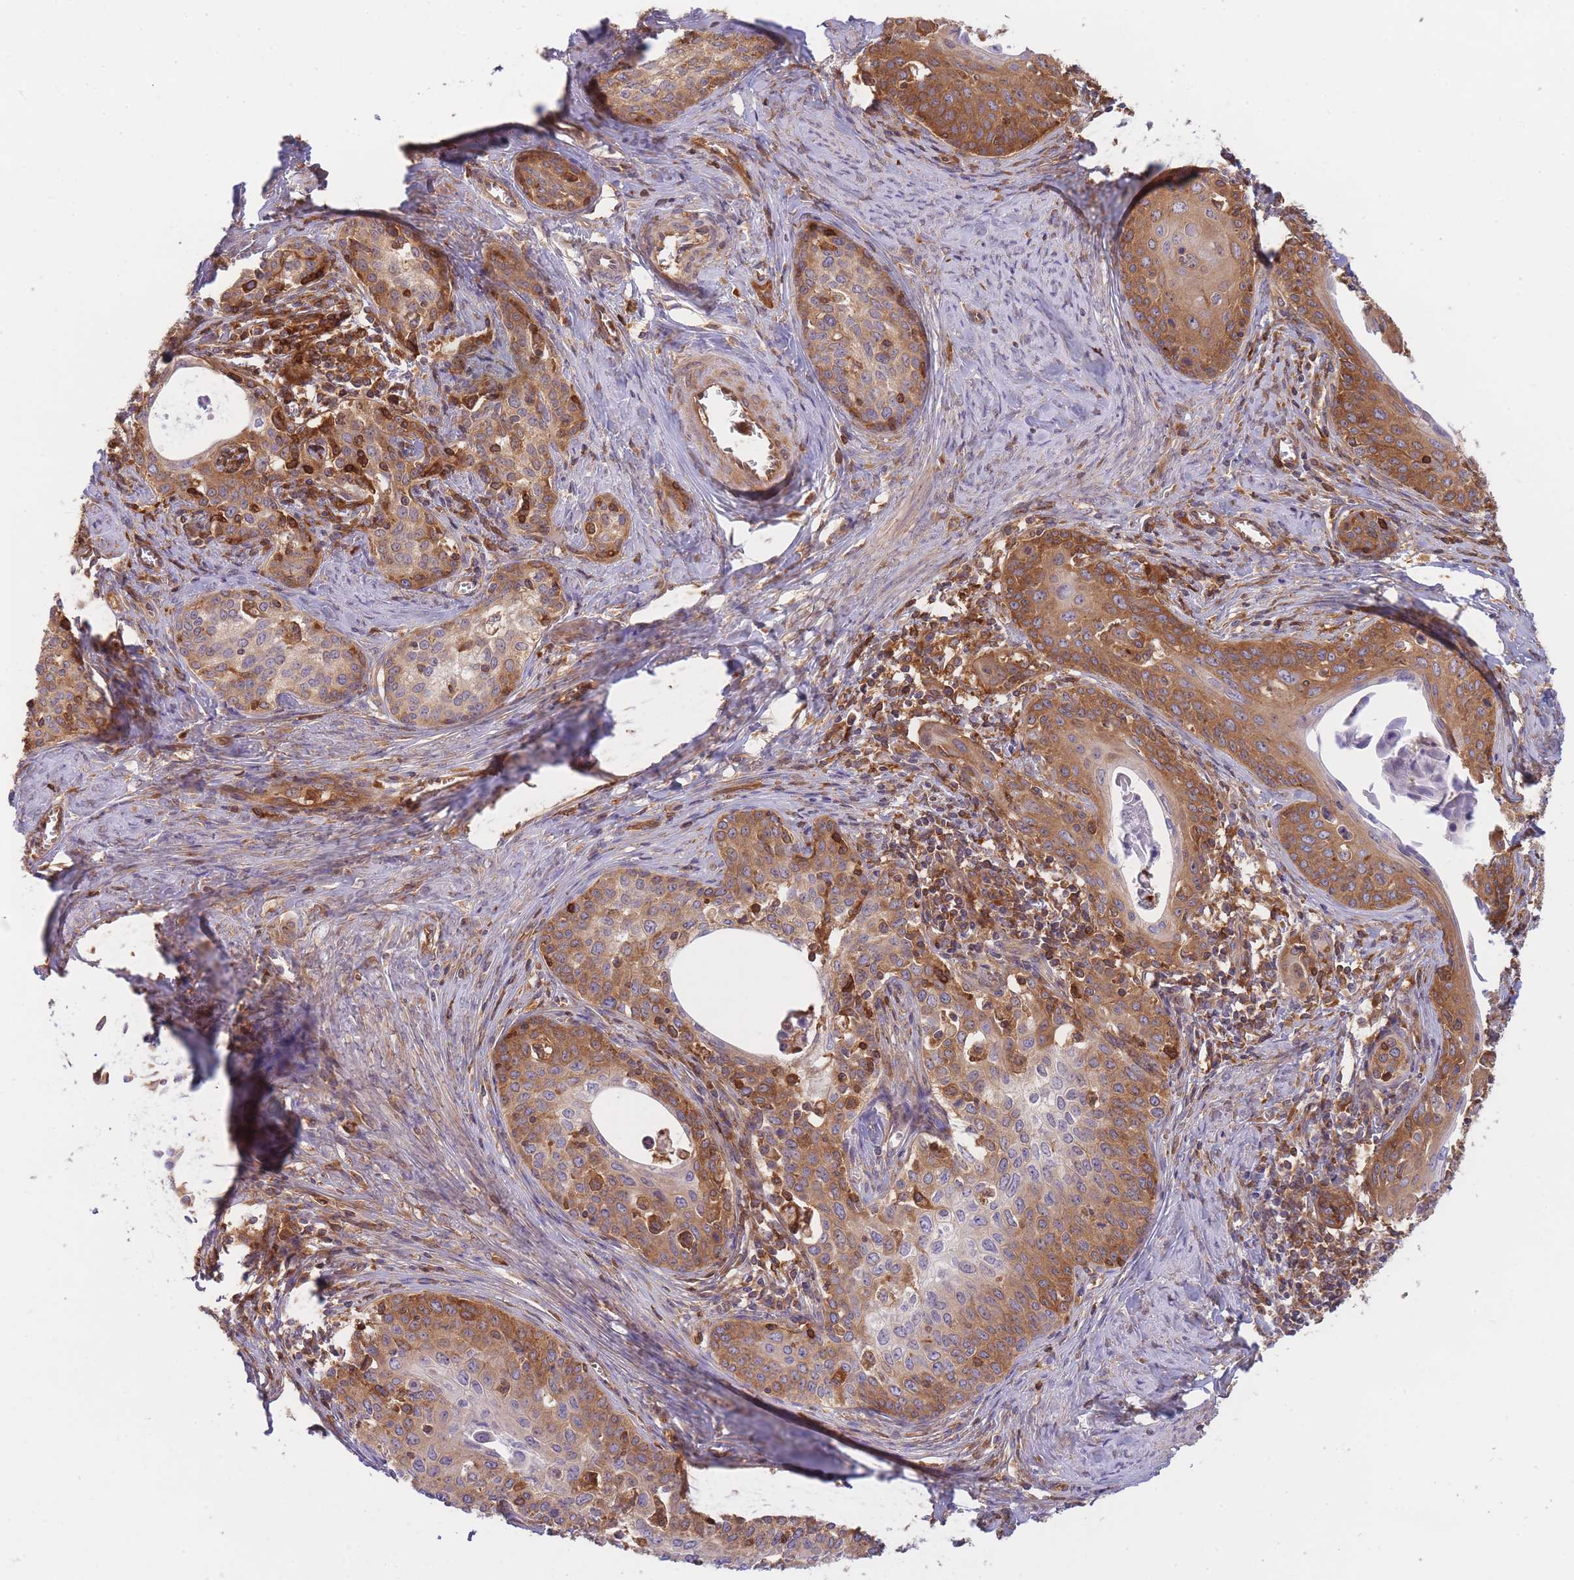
{"staining": {"intensity": "moderate", "quantity": ">75%", "location": "cytoplasmic/membranous"}, "tissue": "cervical cancer", "cell_type": "Tumor cells", "image_type": "cancer", "snomed": [{"axis": "morphology", "description": "Squamous cell carcinoma, NOS"}, {"axis": "morphology", "description": "Adenocarcinoma, NOS"}, {"axis": "topography", "description": "Cervix"}], "caption": "A brown stain highlights moderate cytoplasmic/membranous positivity of a protein in squamous cell carcinoma (cervical) tumor cells.", "gene": "SLC4A9", "patient": {"sex": "female", "age": 52}}